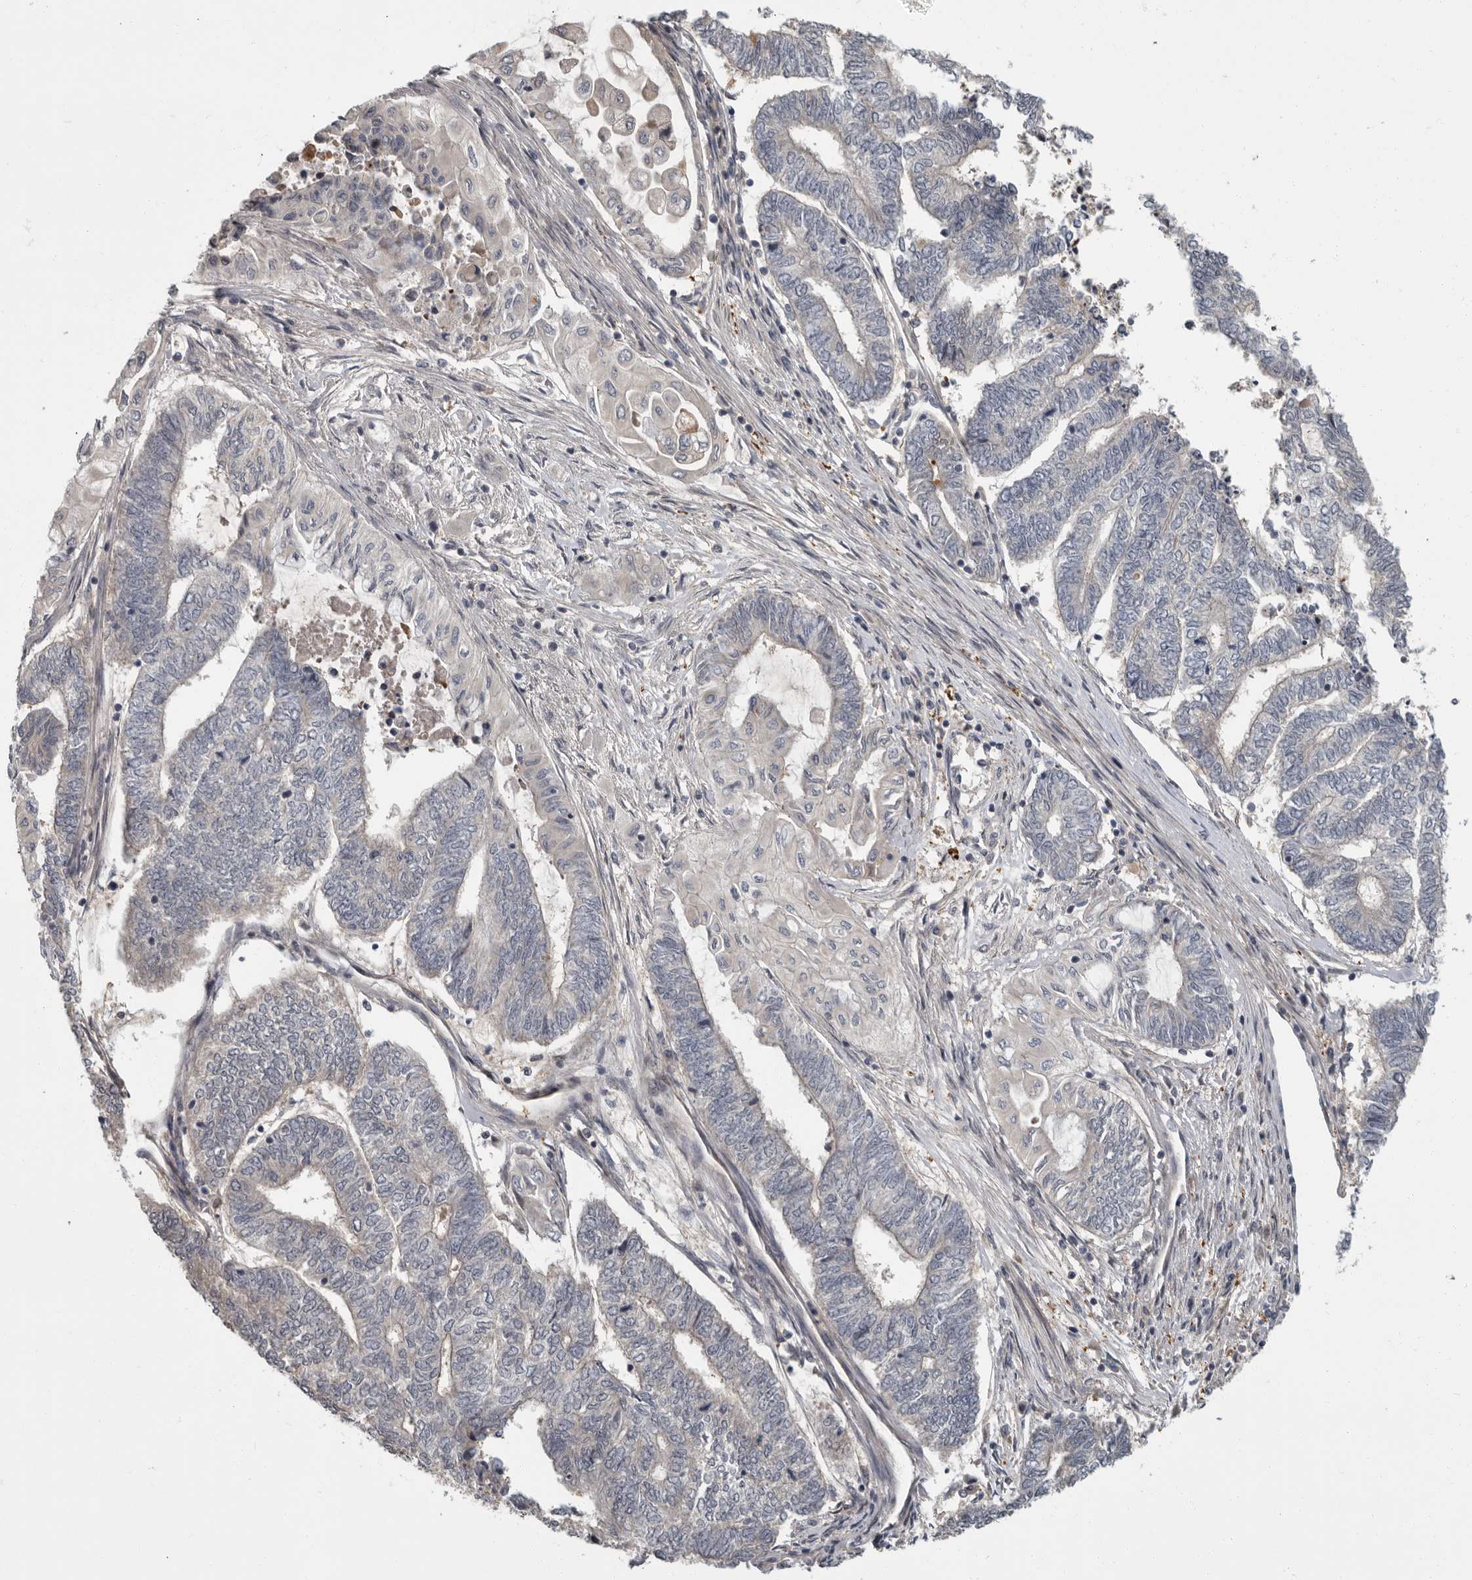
{"staining": {"intensity": "negative", "quantity": "none", "location": "none"}, "tissue": "endometrial cancer", "cell_type": "Tumor cells", "image_type": "cancer", "snomed": [{"axis": "morphology", "description": "Adenocarcinoma, NOS"}, {"axis": "topography", "description": "Uterus"}, {"axis": "topography", "description": "Endometrium"}], "caption": "IHC of human endometrial cancer (adenocarcinoma) exhibits no expression in tumor cells.", "gene": "PDE7A", "patient": {"sex": "female", "age": 70}}